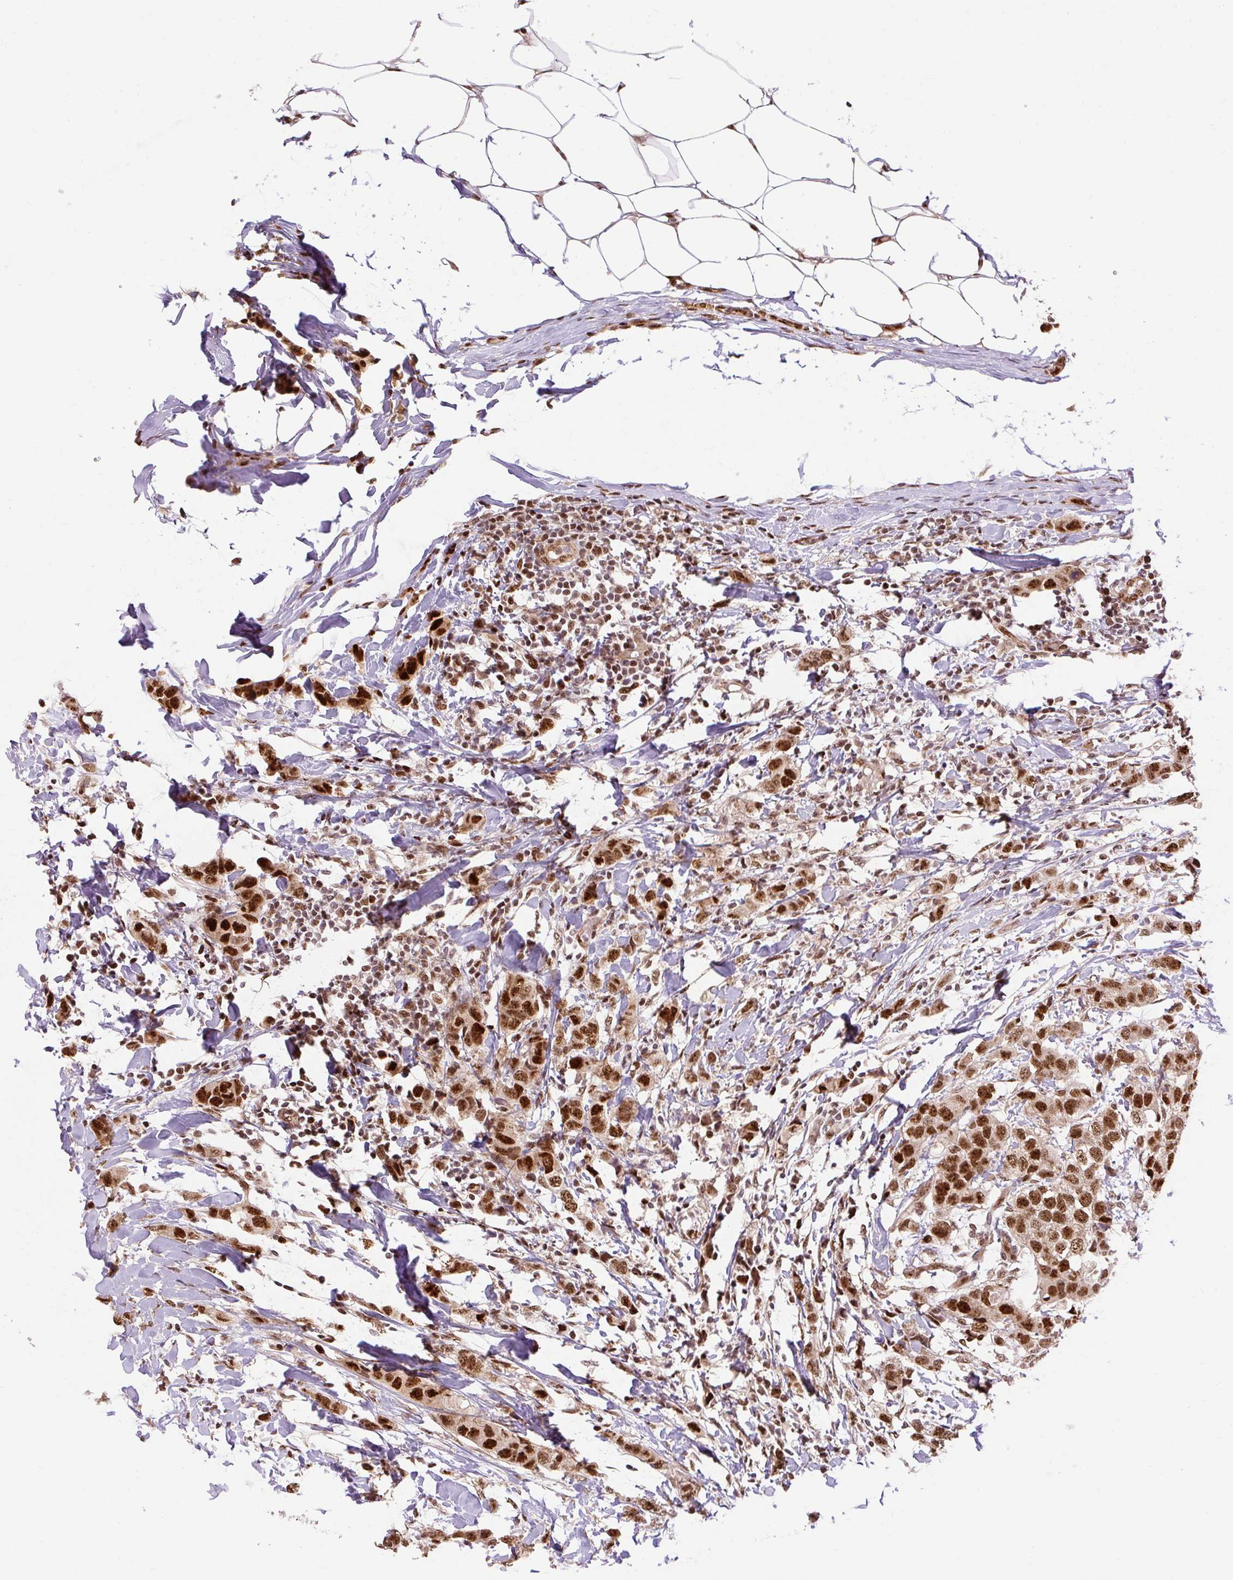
{"staining": {"intensity": "strong", "quantity": ">75%", "location": "nuclear"}, "tissue": "breast cancer", "cell_type": "Tumor cells", "image_type": "cancer", "snomed": [{"axis": "morphology", "description": "Duct carcinoma"}, {"axis": "topography", "description": "Breast"}], "caption": "This image demonstrates immunohistochemistry staining of breast cancer, with high strong nuclear staining in about >75% of tumor cells.", "gene": "MECOM", "patient": {"sex": "female", "age": 50}}